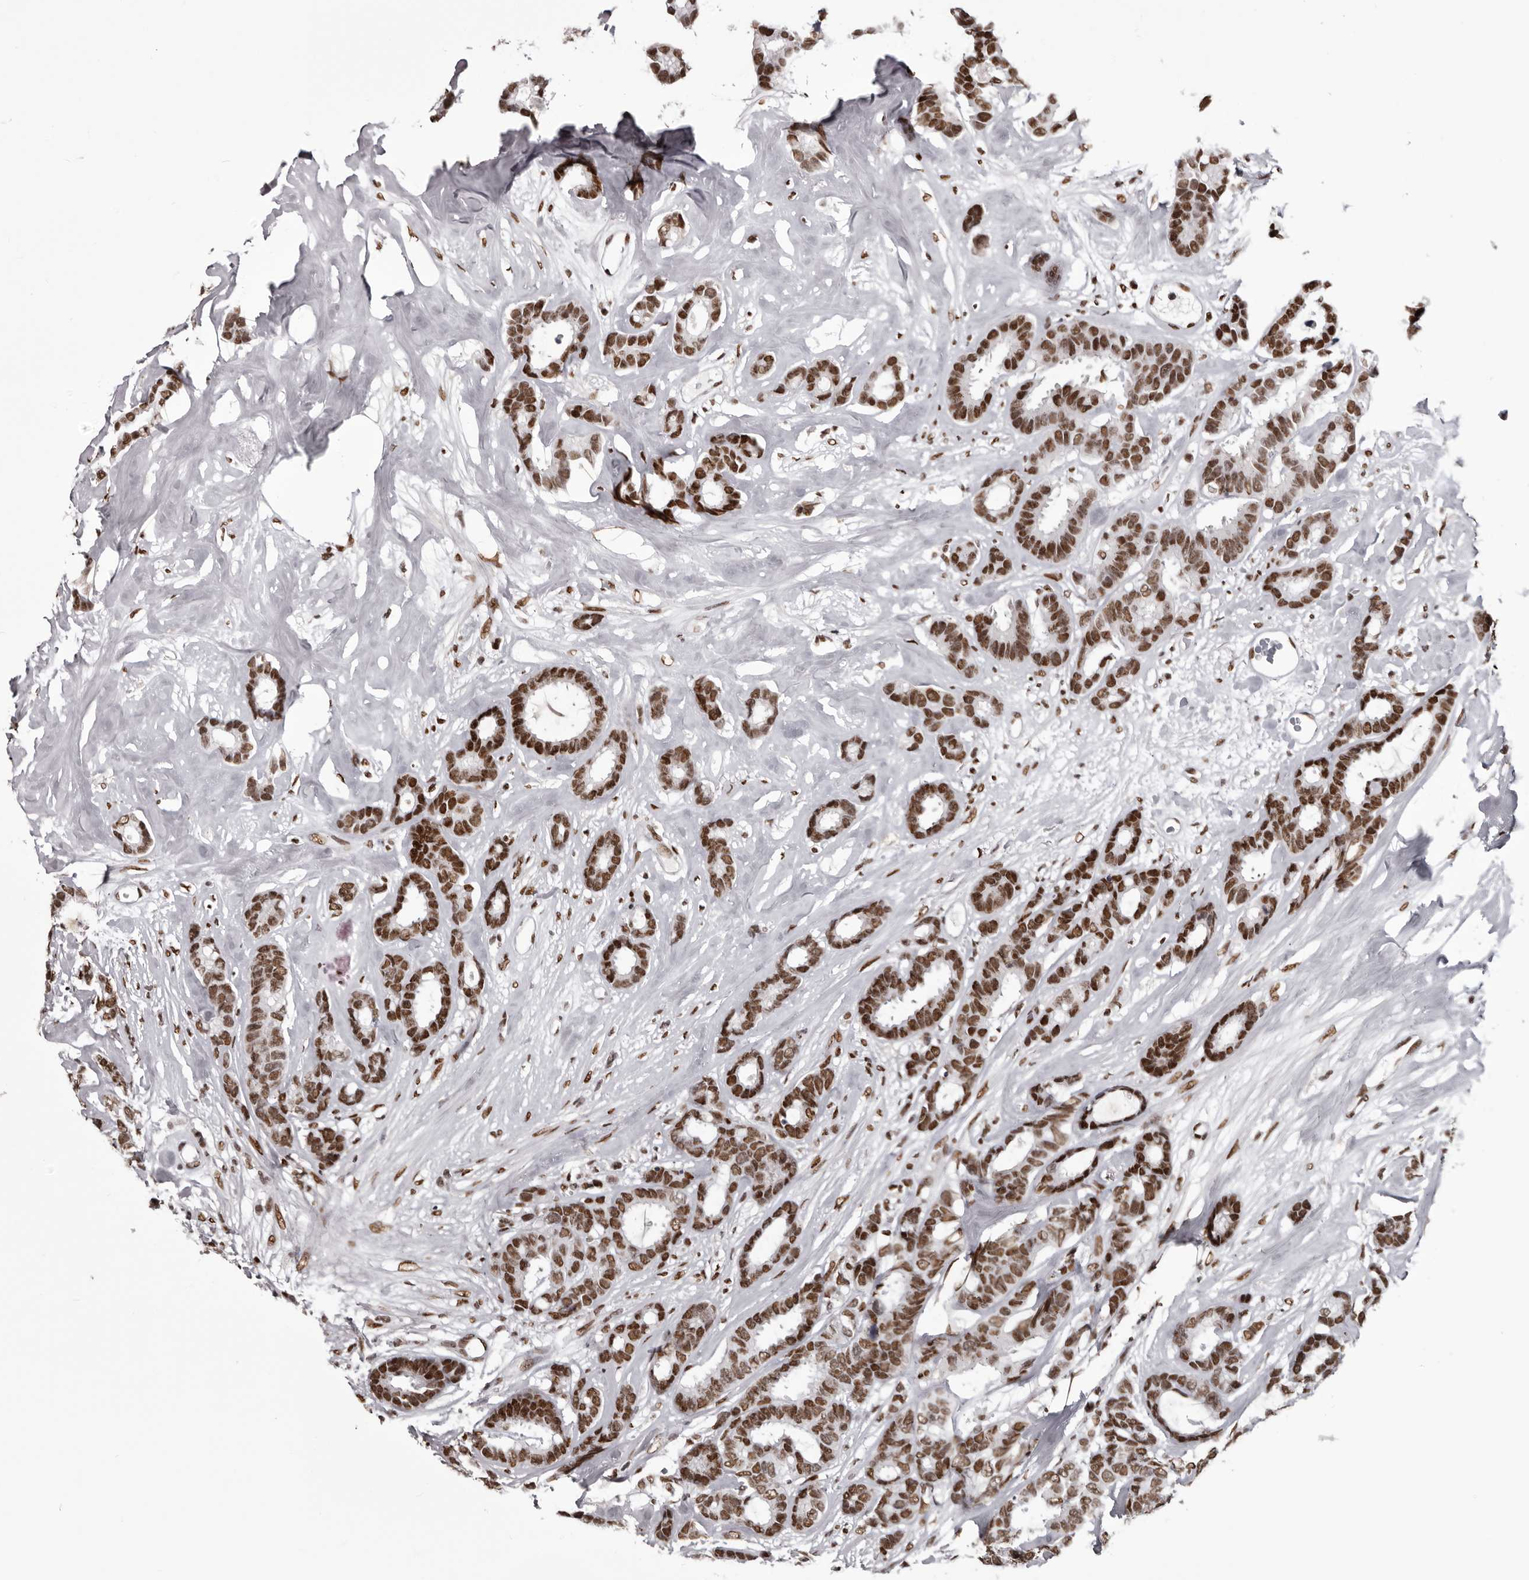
{"staining": {"intensity": "strong", "quantity": ">75%", "location": "nuclear"}, "tissue": "breast cancer", "cell_type": "Tumor cells", "image_type": "cancer", "snomed": [{"axis": "morphology", "description": "Duct carcinoma"}, {"axis": "topography", "description": "Breast"}], "caption": "Tumor cells demonstrate high levels of strong nuclear staining in approximately >75% of cells in breast intraductal carcinoma. (brown staining indicates protein expression, while blue staining denotes nuclei).", "gene": "NUMA1", "patient": {"sex": "female", "age": 87}}